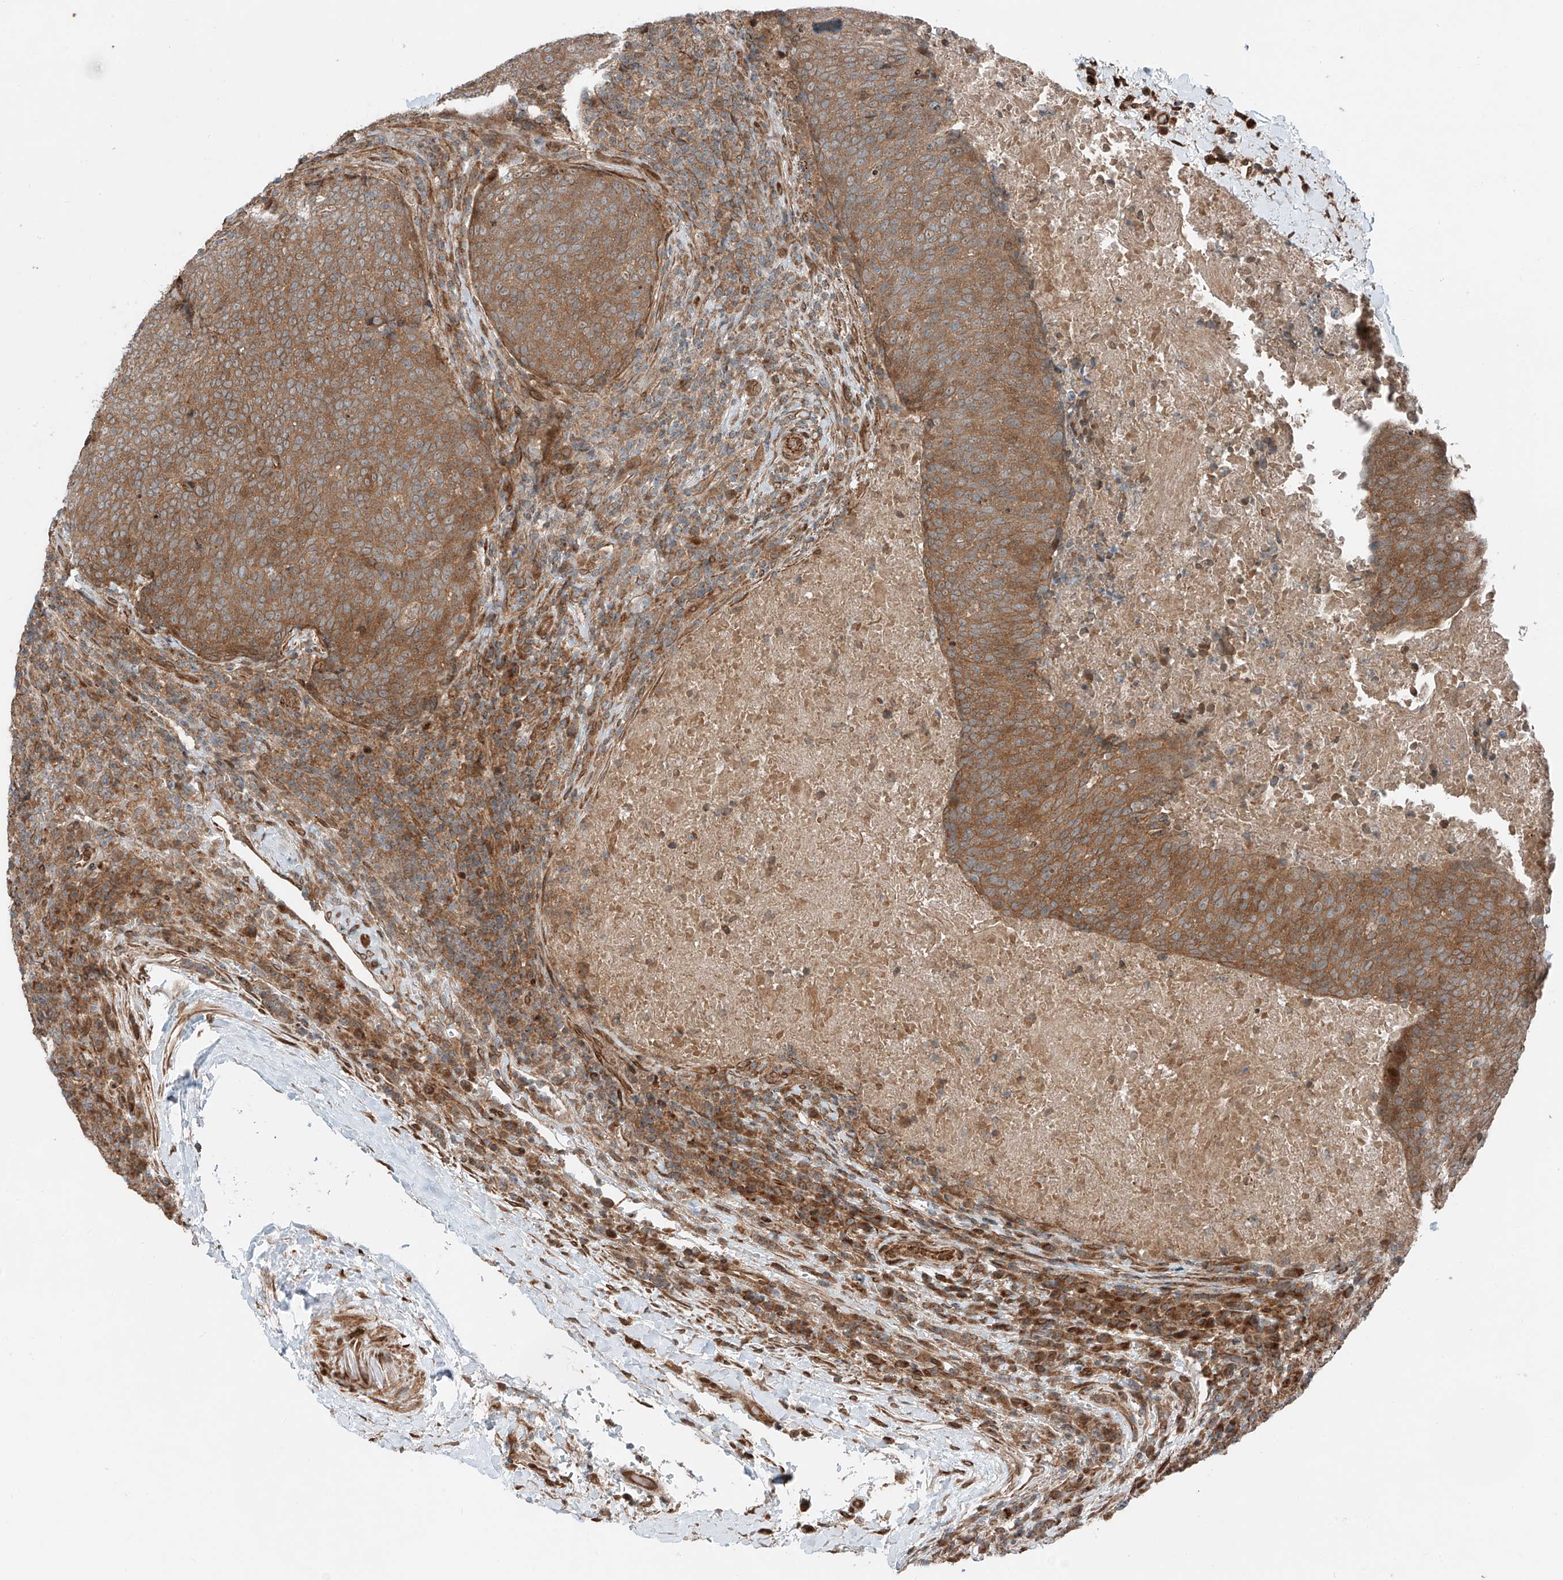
{"staining": {"intensity": "moderate", "quantity": ">75%", "location": "cytoplasmic/membranous"}, "tissue": "head and neck cancer", "cell_type": "Tumor cells", "image_type": "cancer", "snomed": [{"axis": "morphology", "description": "Squamous cell carcinoma, NOS"}, {"axis": "morphology", "description": "Squamous cell carcinoma, metastatic, NOS"}, {"axis": "topography", "description": "Lymph node"}, {"axis": "topography", "description": "Head-Neck"}], "caption": "Human head and neck squamous cell carcinoma stained for a protein (brown) exhibits moderate cytoplasmic/membranous positive positivity in approximately >75% of tumor cells.", "gene": "CEP162", "patient": {"sex": "male", "age": 62}}